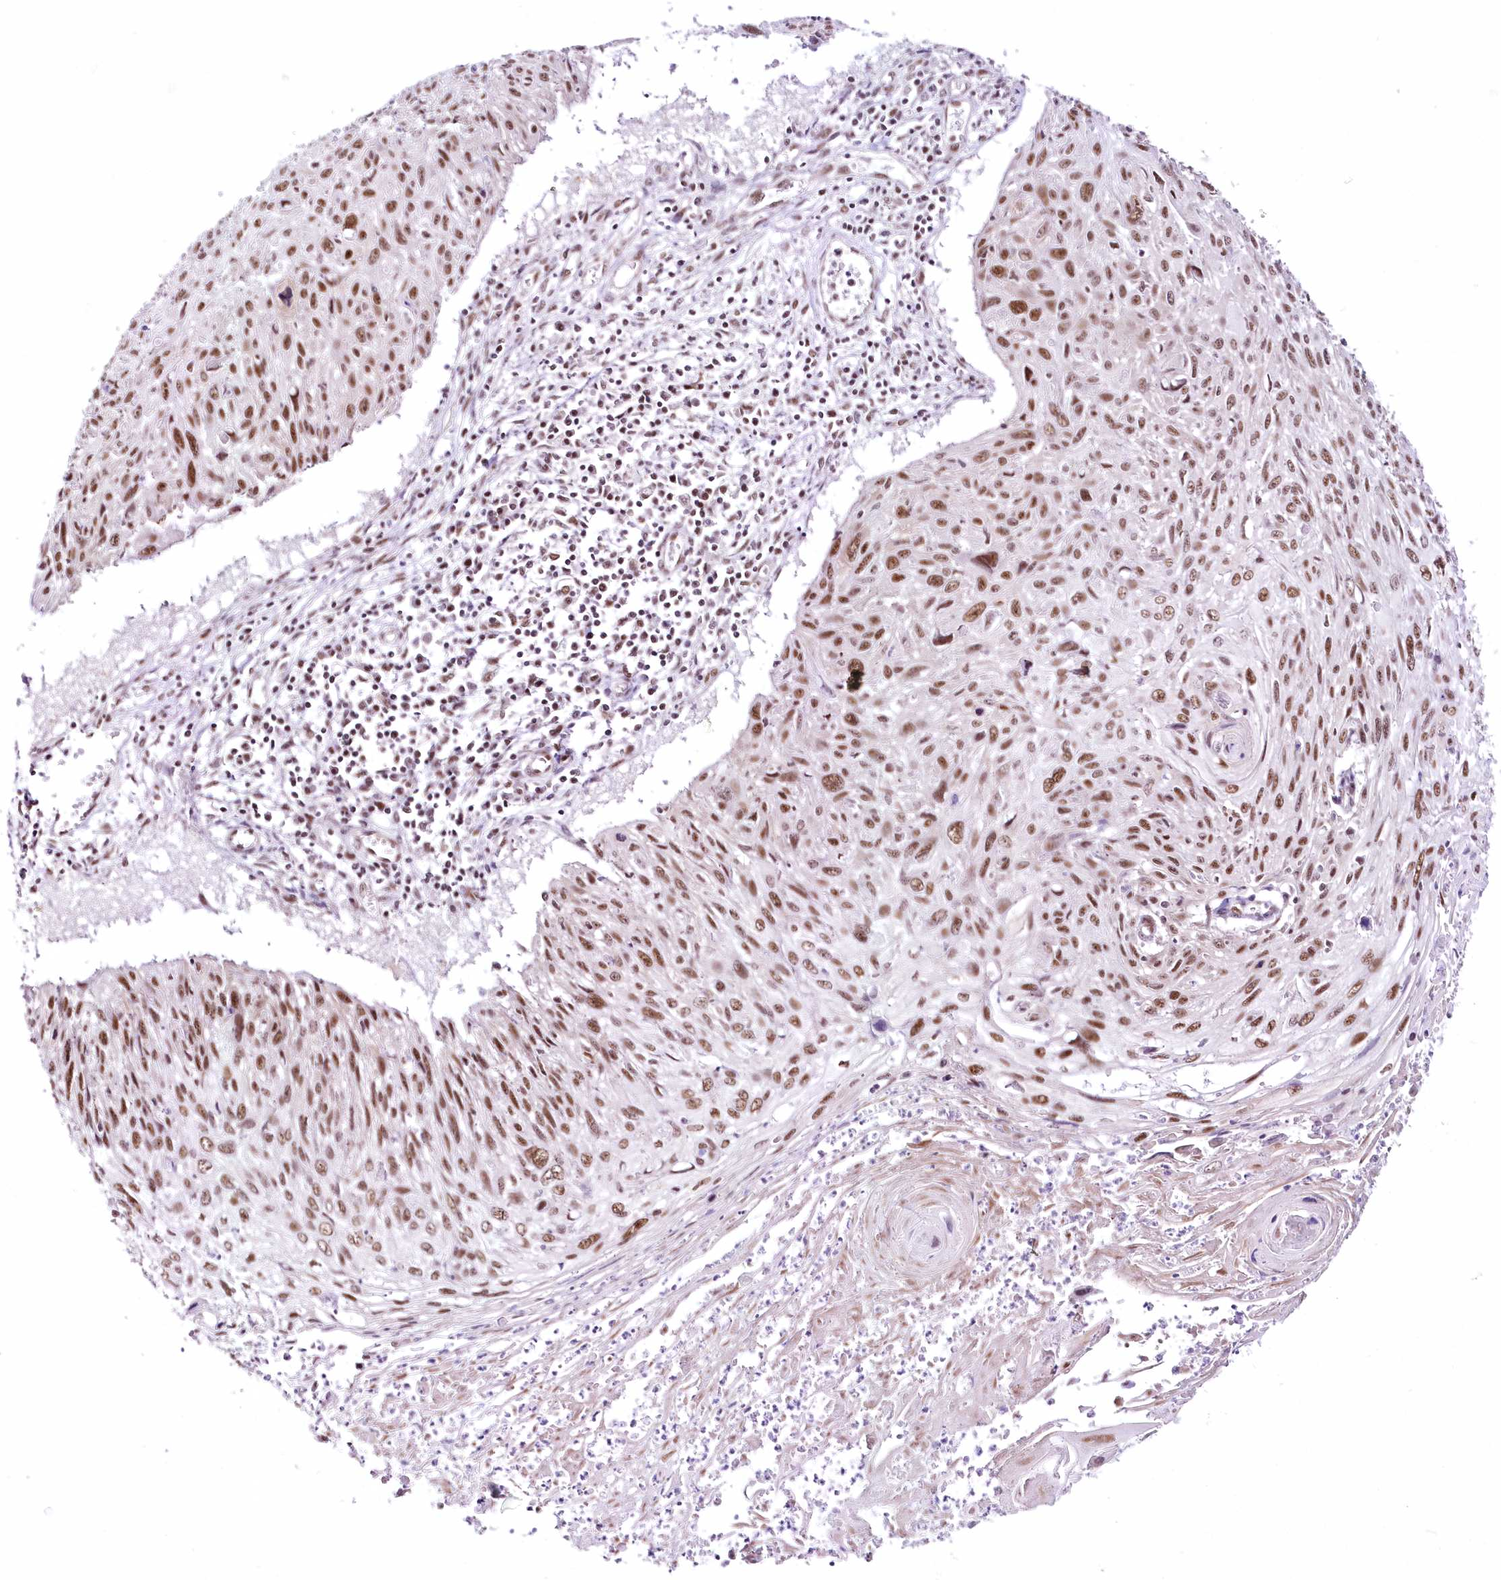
{"staining": {"intensity": "moderate", "quantity": ">75%", "location": "nuclear"}, "tissue": "cervical cancer", "cell_type": "Tumor cells", "image_type": "cancer", "snomed": [{"axis": "morphology", "description": "Squamous cell carcinoma, NOS"}, {"axis": "topography", "description": "Cervix"}], "caption": "Cervical cancer (squamous cell carcinoma) stained with DAB IHC reveals medium levels of moderate nuclear positivity in approximately >75% of tumor cells.", "gene": "NSUN2", "patient": {"sex": "female", "age": 51}}